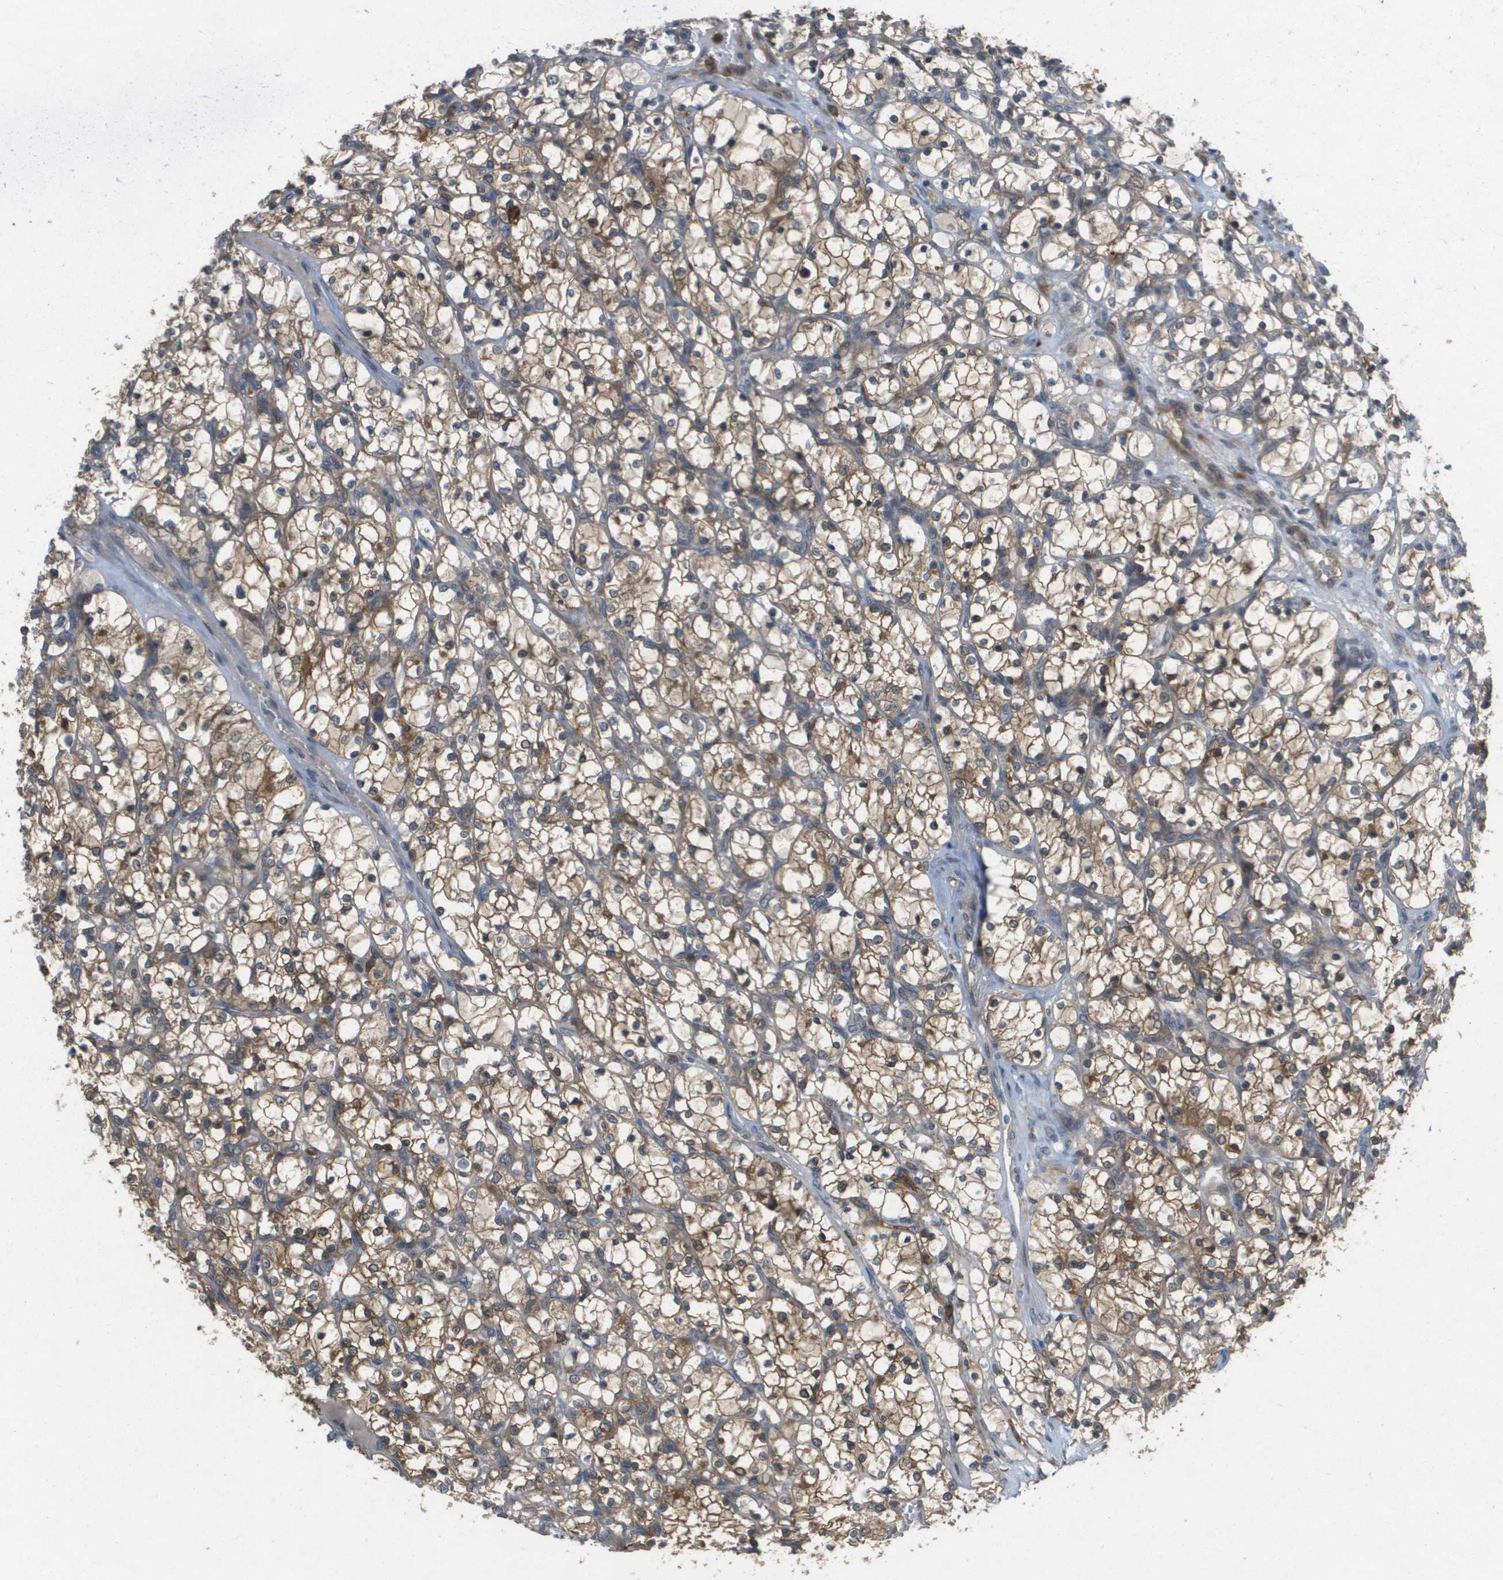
{"staining": {"intensity": "moderate", "quantity": ">75%", "location": "cytoplasmic/membranous,nuclear"}, "tissue": "renal cancer", "cell_type": "Tumor cells", "image_type": "cancer", "snomed": [{"axis": "morphology", "description": "Adenocarcinoma, NOS"}, {"axis": "topography", "description": "Kidney"}], "caption": "A brown stain shows moderate cytoplasmic/membranous and nuclear staining of a protein in adenocarcinoma (renal) tumor cells.", "gene": "PALD1", "patient": {"sex": "female", "age": 69}}